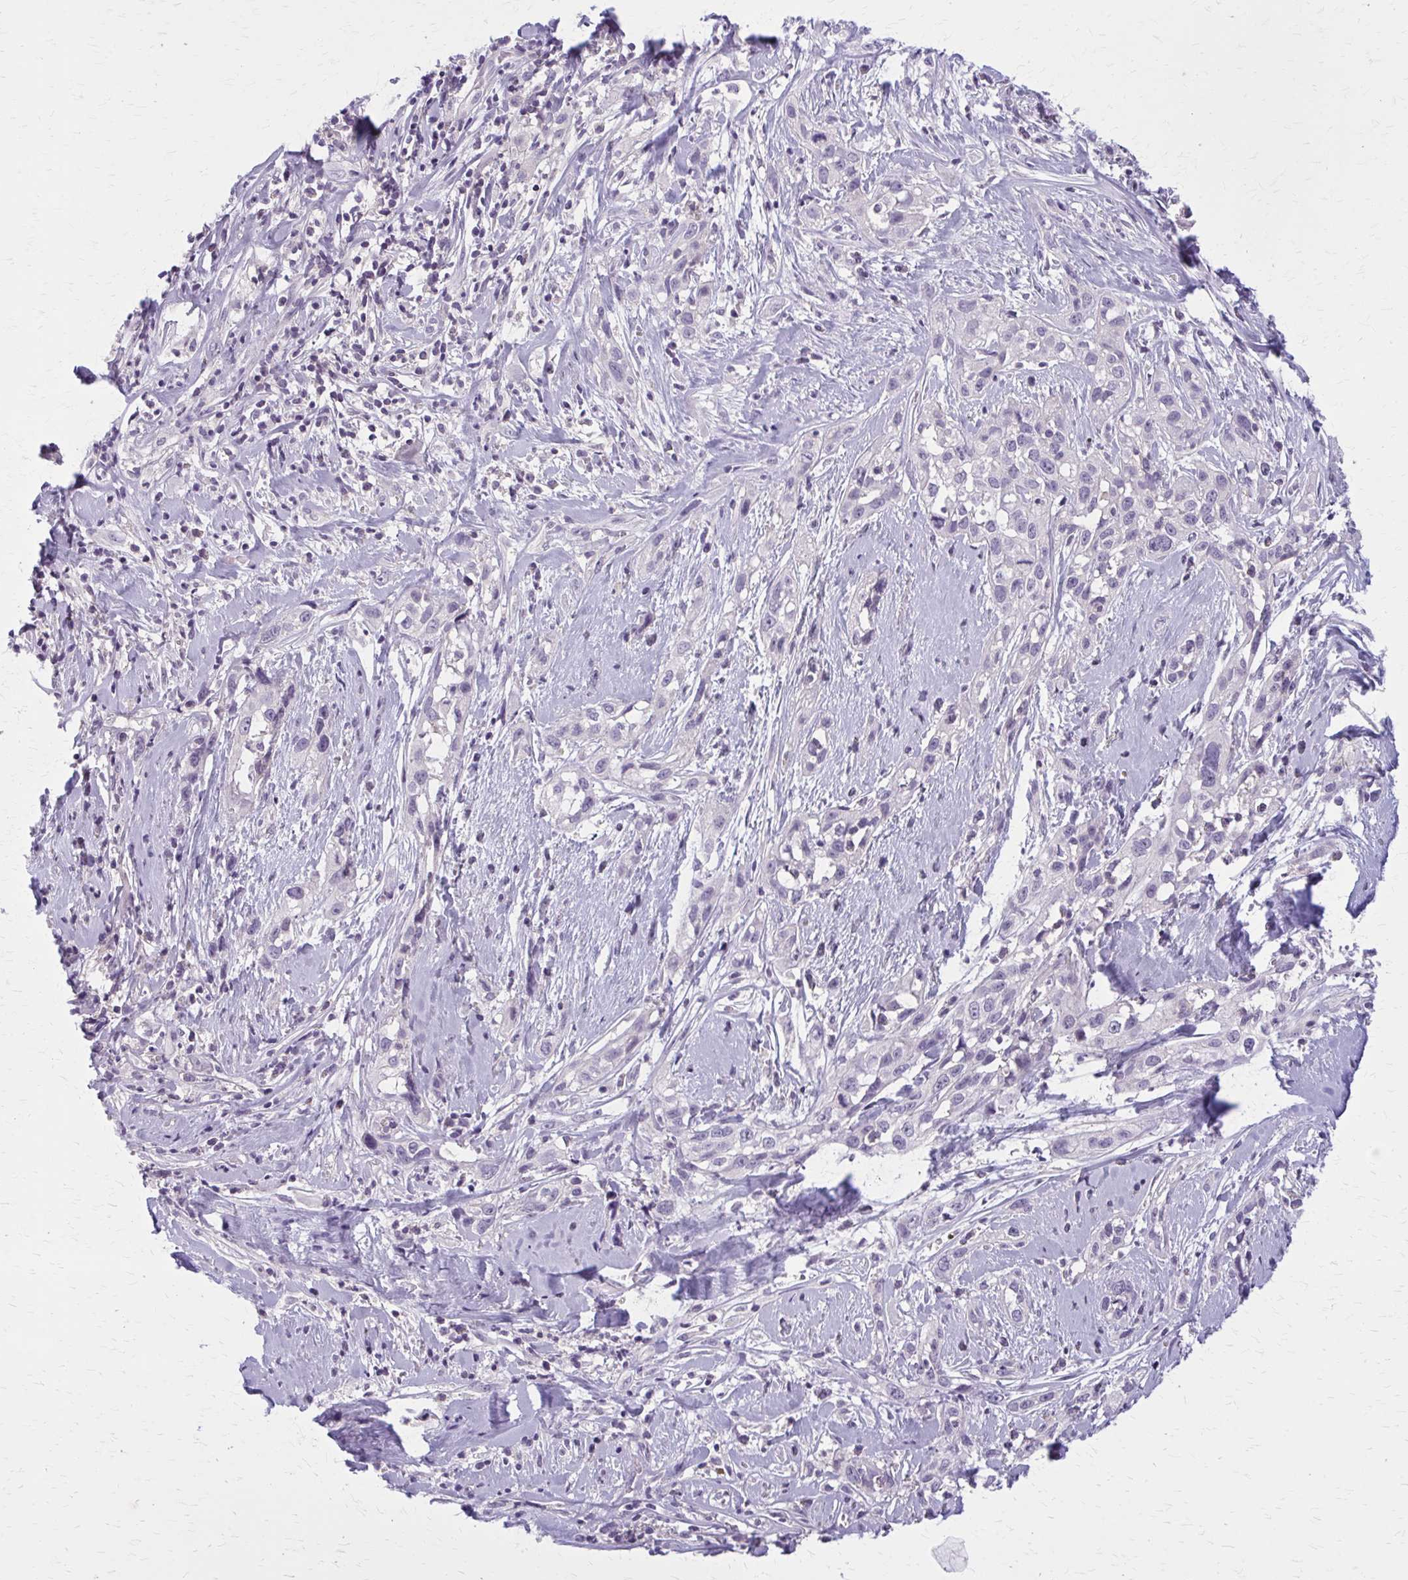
{"staining": {"intensity": "negative", "quantity": "none", "location": "none"}, "tissue": "skin cancer", "cell_type": "Tumor cells", "image_type": "cancer", "snomed": [{"axis": "morphology", "description": "Squamous cell carcinoma, NOS"}, {"axis": "topography", "description": "Skin"}], "caption": "Tumor cells show no significant protein staining in skin cancer.", "gene": "OR4A47", "patient": {"sex": "male", "age": 82}}